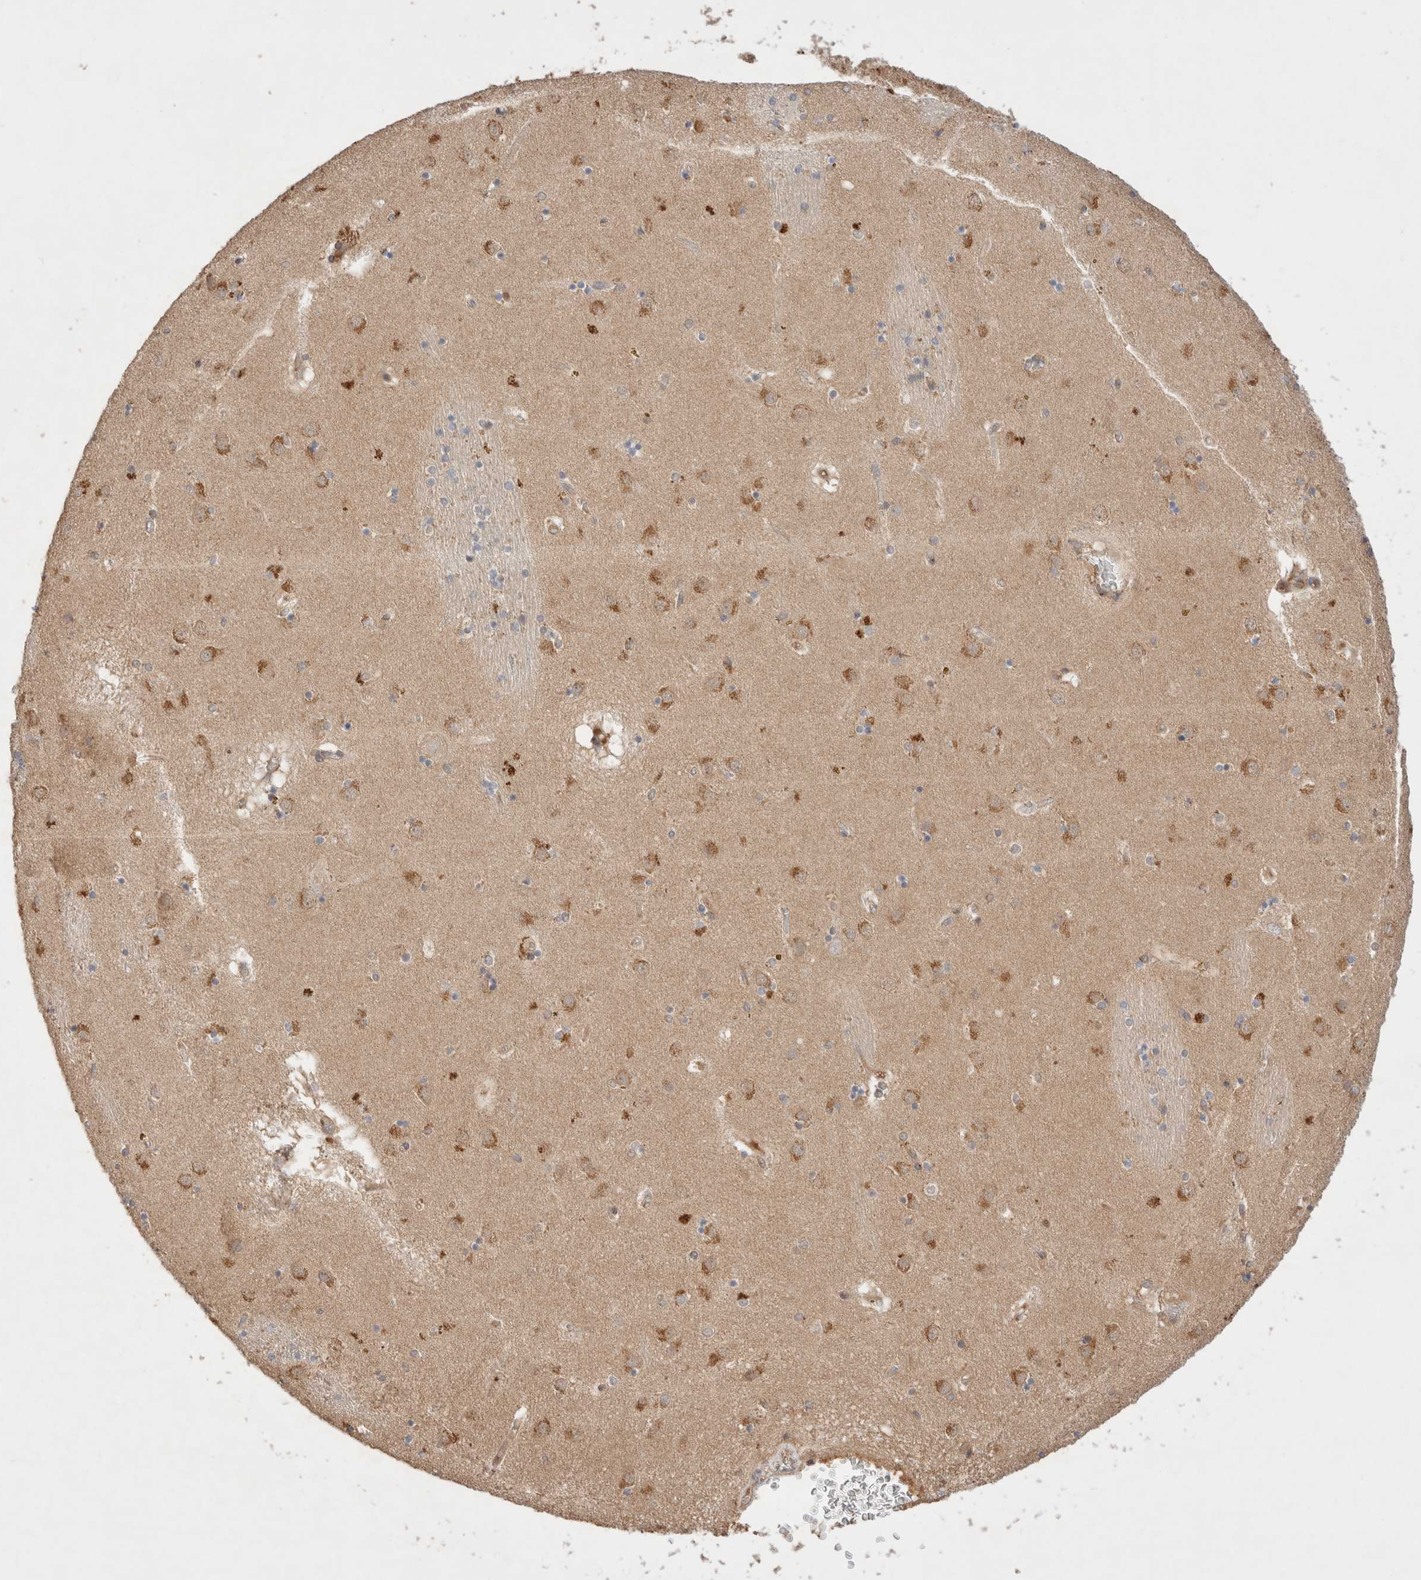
{"staining": {"intensity": "weak", "quantity": "<25%", "location": "cytoplasmic/membranous"}, "tissue": "caudate", "cell_type": "Glial cells", "image_type": "normal", "snomed": [{"axis": "morphology", "description": "Normal tissue, NOS"}, {"axis": "topography", "description": "Lateral ventricle wall"}], "caption": "Protein analysis of unremarkable caudate exhibits no significant expression in glial cells.", "gene": "CARNMT1", "patient": {"sex": "male", "age": 70}}